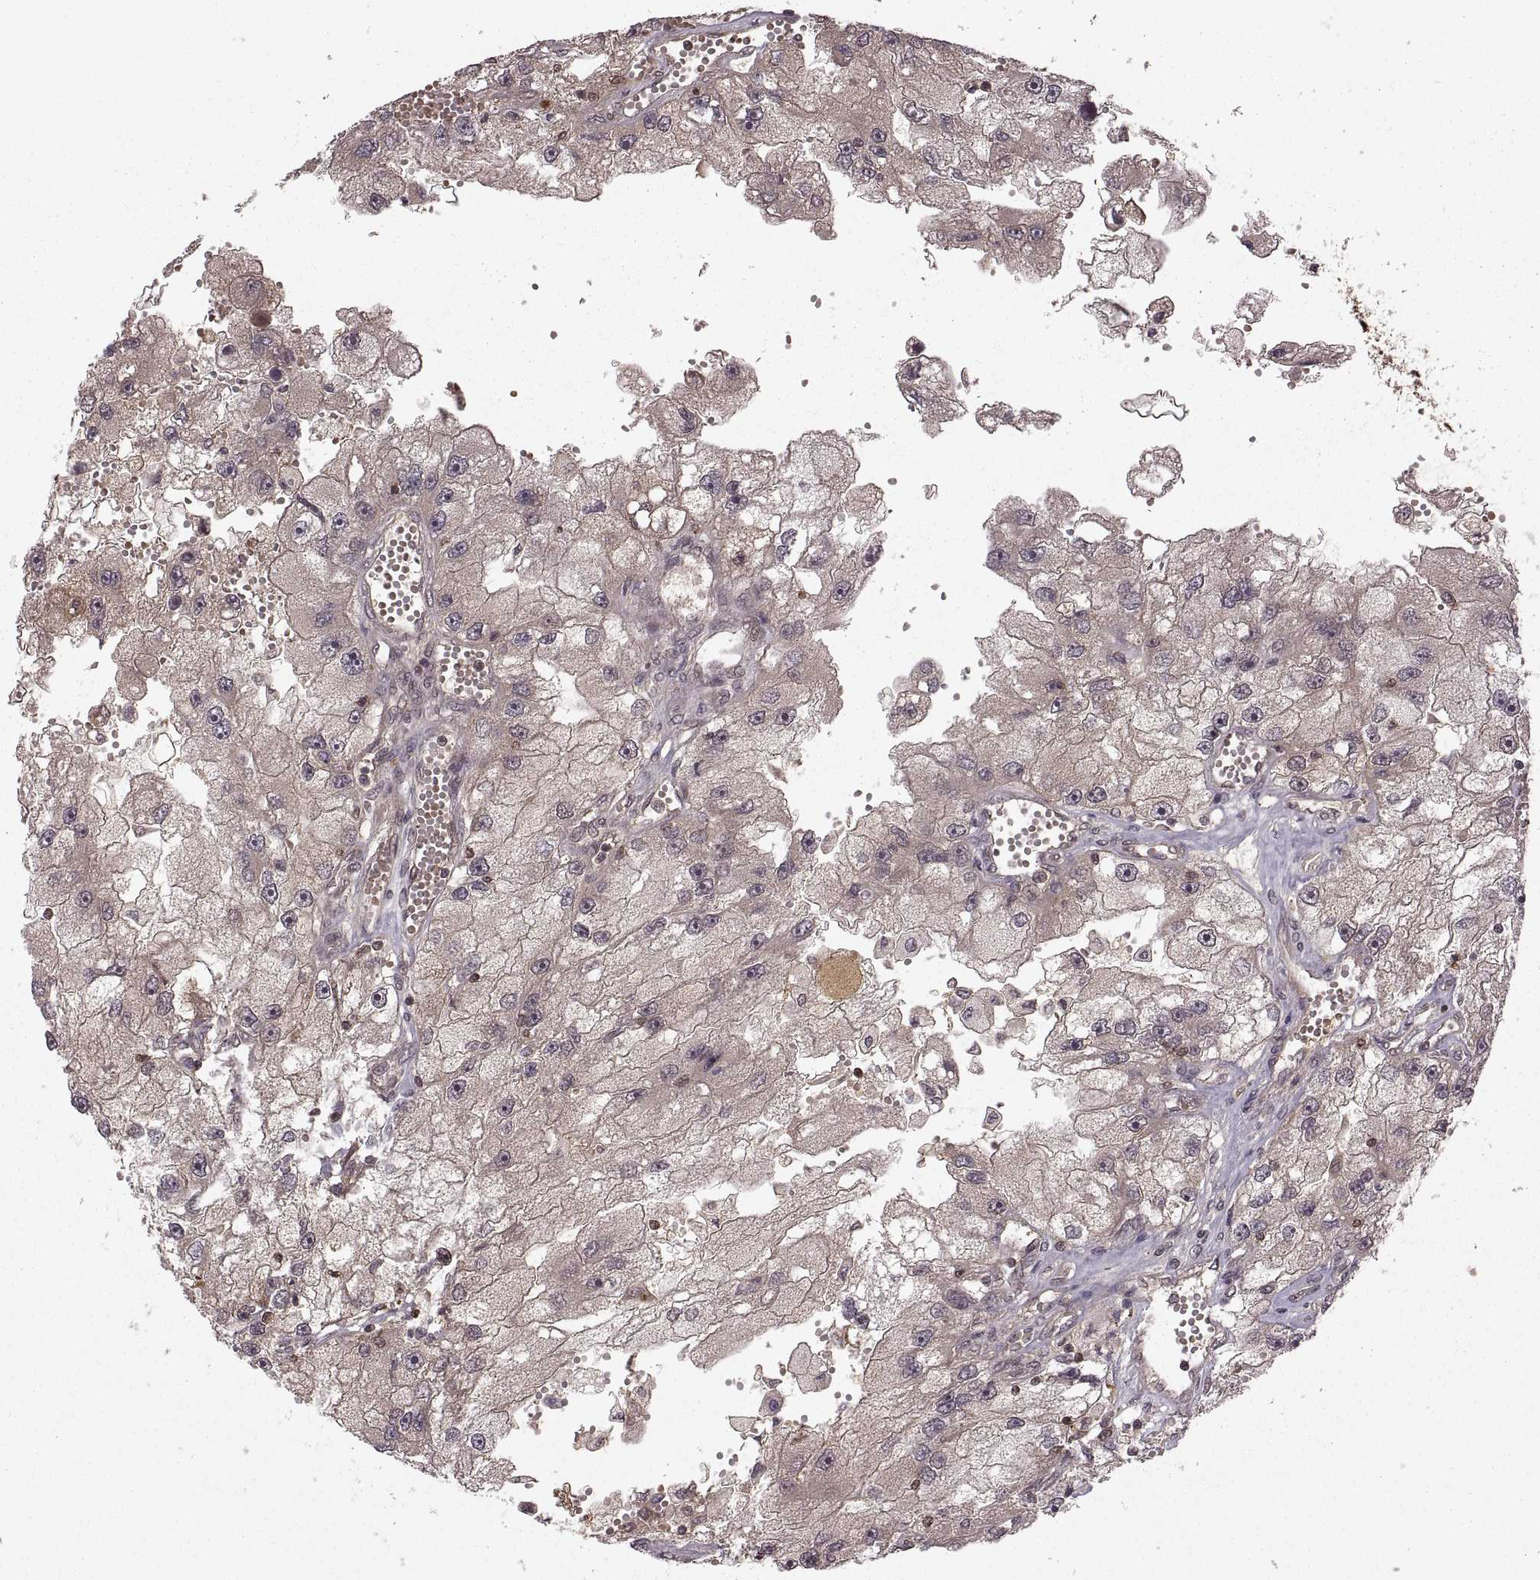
{"staining": {"intensity": "weak", "quantity": "25%-75%", "location": "cytoplasmic/membranous"}, "tissue": "renal cancer", "cell_type": "Tumor cells", "image_type": "cancer", "snomed": [{"axis": "morphology", "description": "Adenocarcinoma, NOS"}, {"axis": "topography", "description": "Kidney"}], "caption": "This is an image of IHC staining of renal cancer (adenocarcinoma), which shows weak expression in the cytoplasmic/membranous of tumor cells.", "gene": "DEDD", "patient": {"sex": "male", "age": 63}}